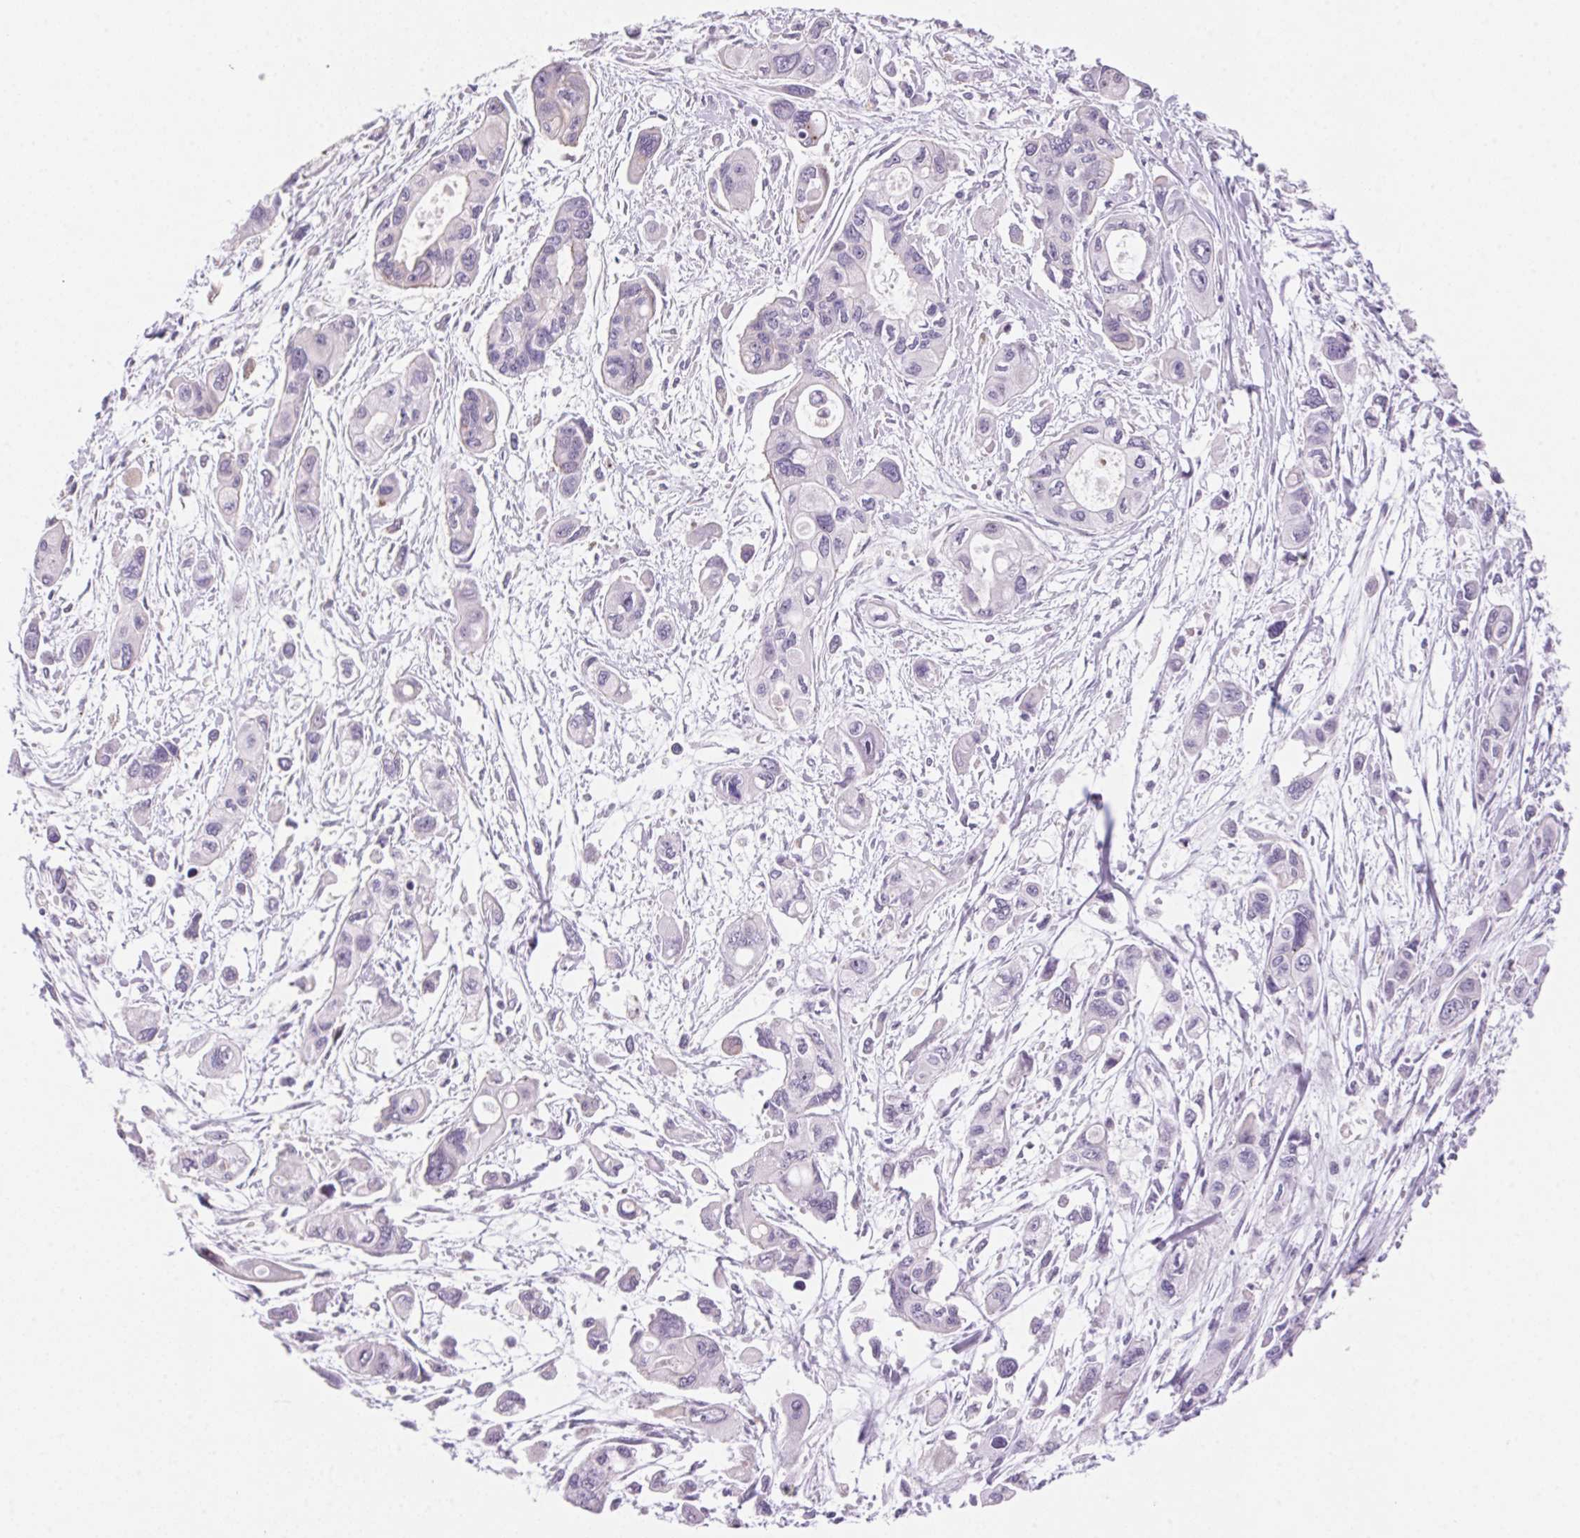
{"staining": {"intensity": "negative", "quantity": "none", "location": "none"}, "tissue": "pancreatic cancer", "cell_type": "Tumor cells", "image_type": "cancer", "snomed": [{"axis": "morphology", "description": "Adenocarcinoma, NOS"}, {"axis": "topography", "description": "Pancreas"}], "caption": "Pancreatic adenocarcinoma was stained to show a protein in brown. There is no significant expression in tumor cells.", "gene": "TEKT1", "patient": {"sex": "female", "age": 47}}